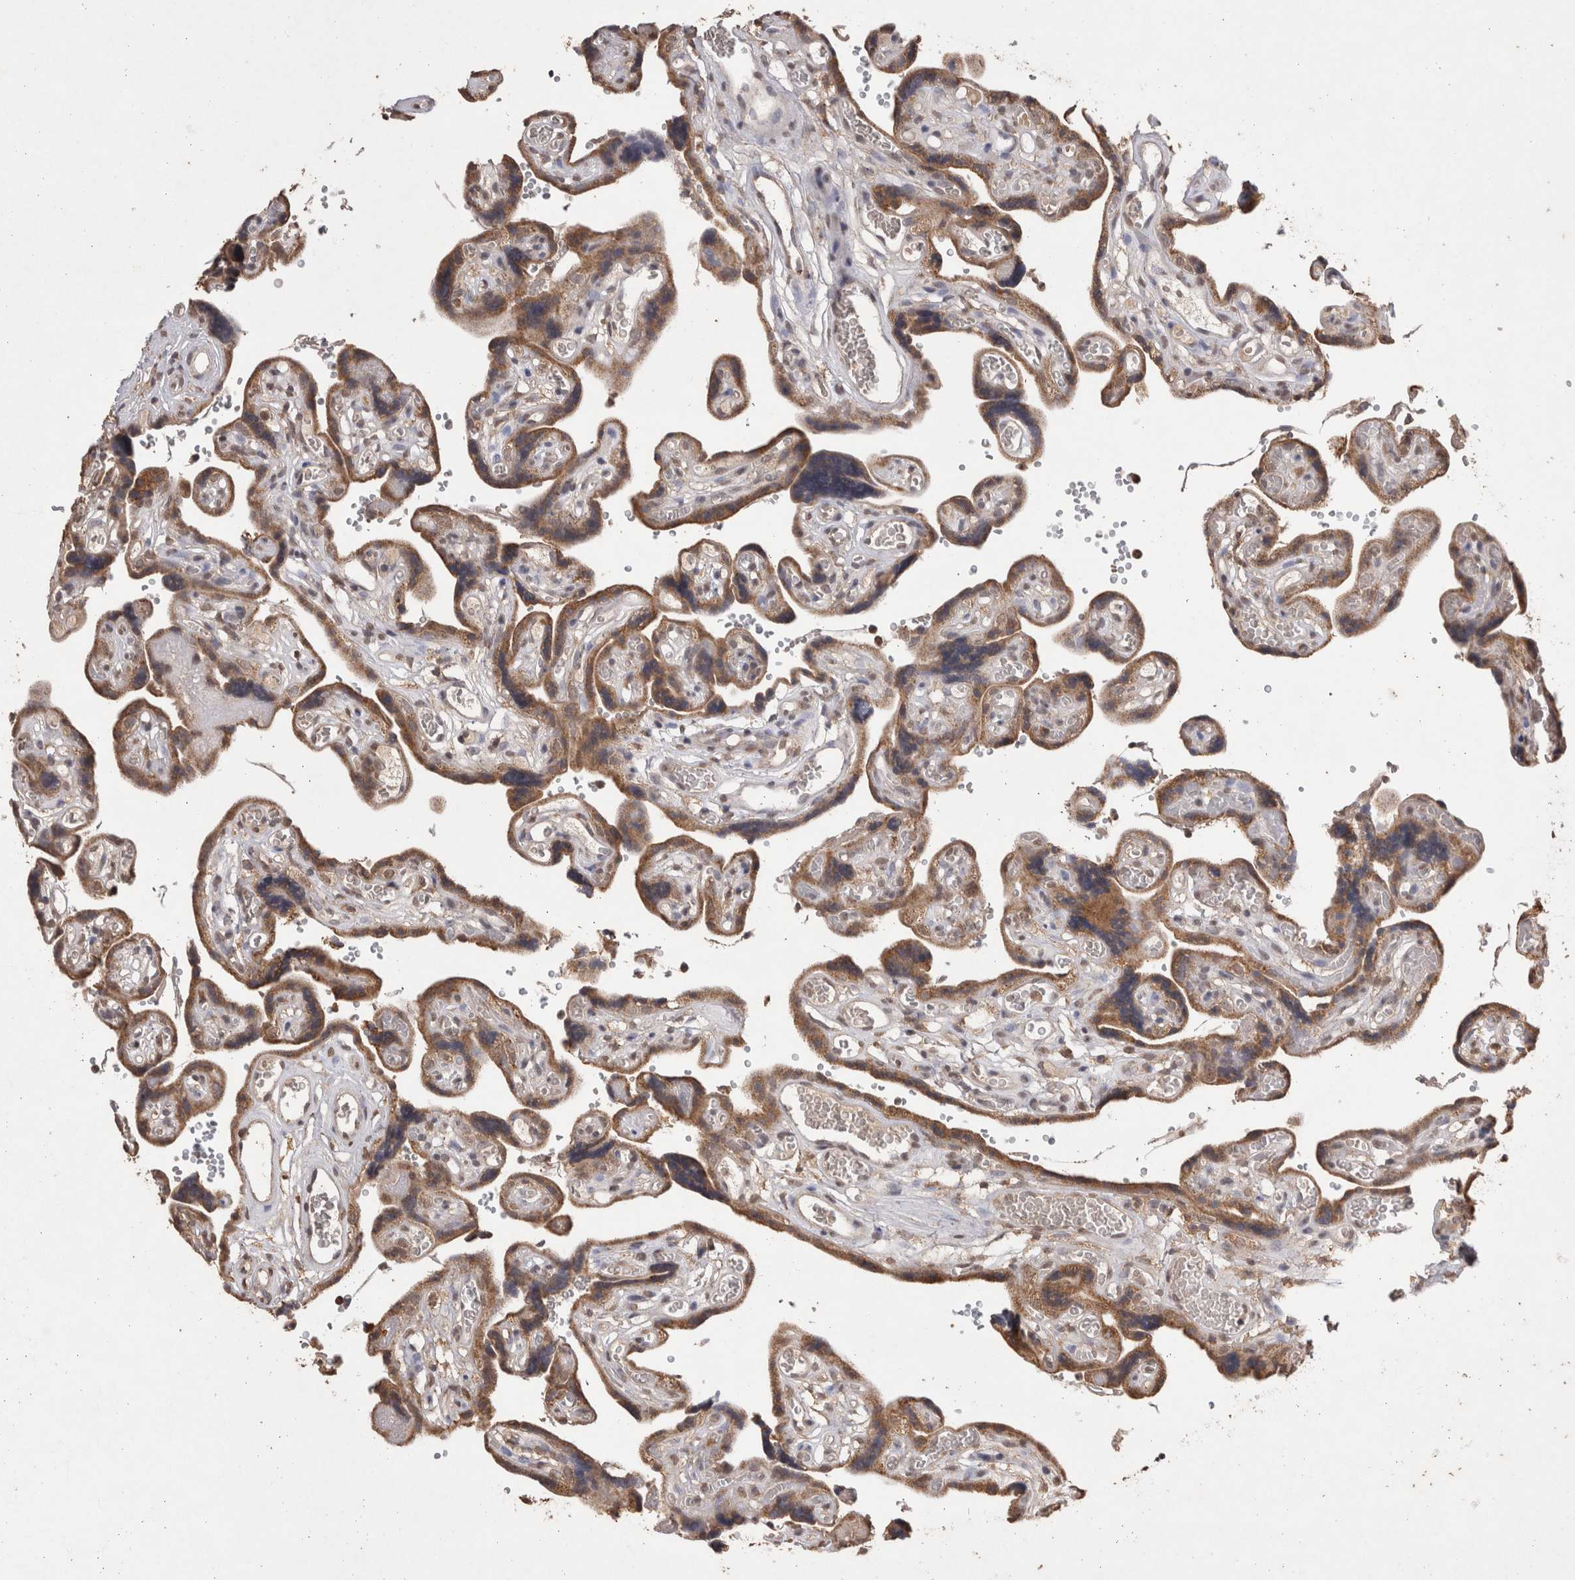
{"staining": {"intensity": "moderate", "quantity": ">75%", "location": "cytoplasmic/membranous"}, "tissue": "placenta", "cell_type": "Trophoblastic cells", "image_type": "normal", "snomed": [{"axis": "morphology", "description": "Normal tissue, NOS"}, {"axis": "topography", "description": "Placenta"}], "caption": "The photomicrograph reveals staining of unremarkable placenta, revealing moderate cytoplasmic/membranous protein positivity (brown color) within trophoblastic cells.", "gene": "GRK5", "patient": {"sex": "female", "age": 30}}